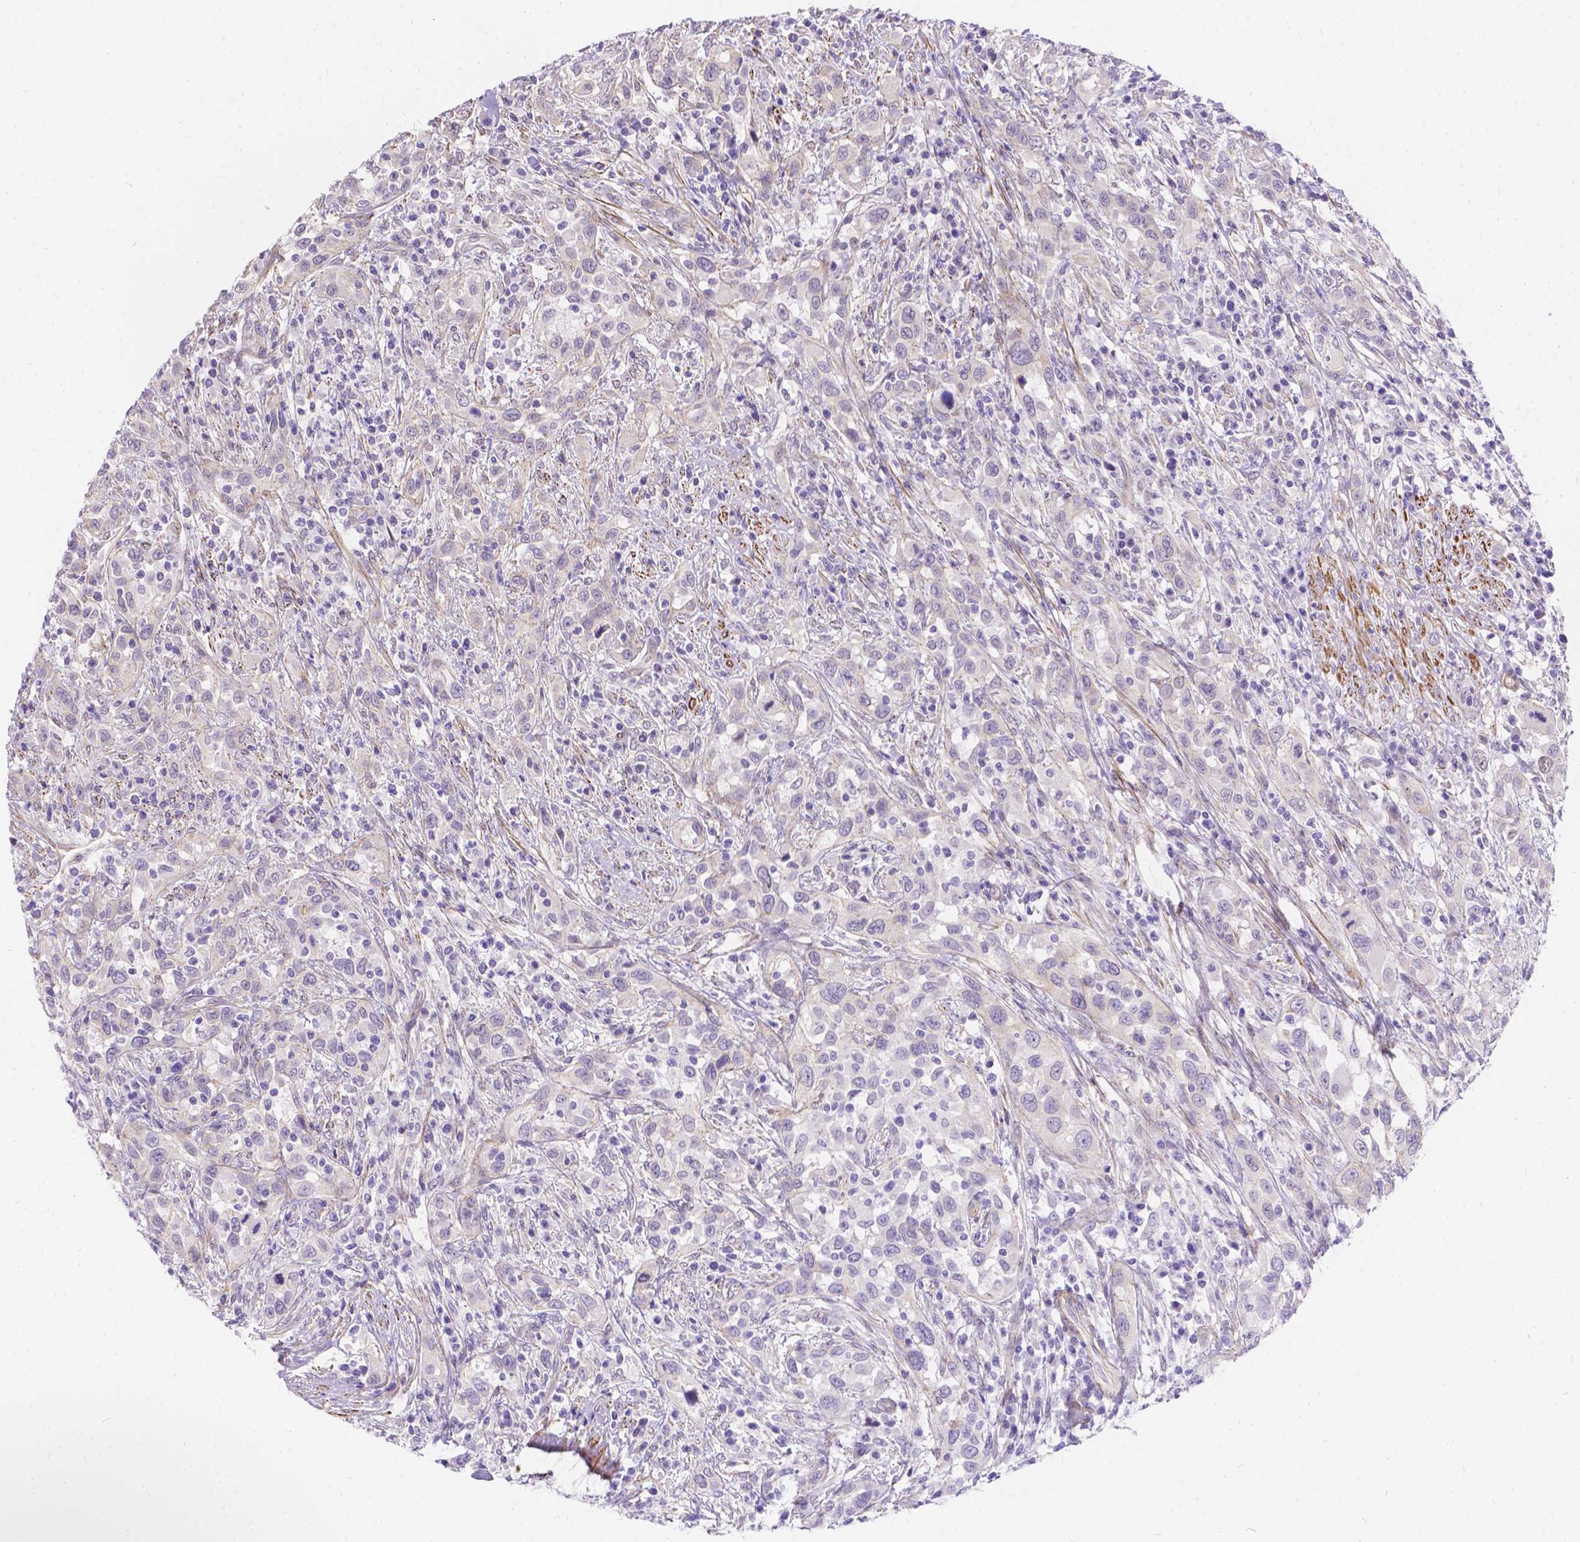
{"staining": {"intensity": "negative", "quantity": "none", "location": "none"}, "tissue": "urothelial cancer", "cell_type": "Tumor cells", "image_type": "cancer", "snomed": [{"axis": "morphology", "description": "Urothelial carcinoma, NOS"}, {"axis": "morphology", "description": "Urothelial carcinoma, High grade"}, {"axis": "topography", "description": "Urinary bladder"}], "caption": "Tumor cells are negative for protein expression in human transitional cell carcinoma.", "gene": "PALS1", "patient": {"sex": "female", "age": 64}}